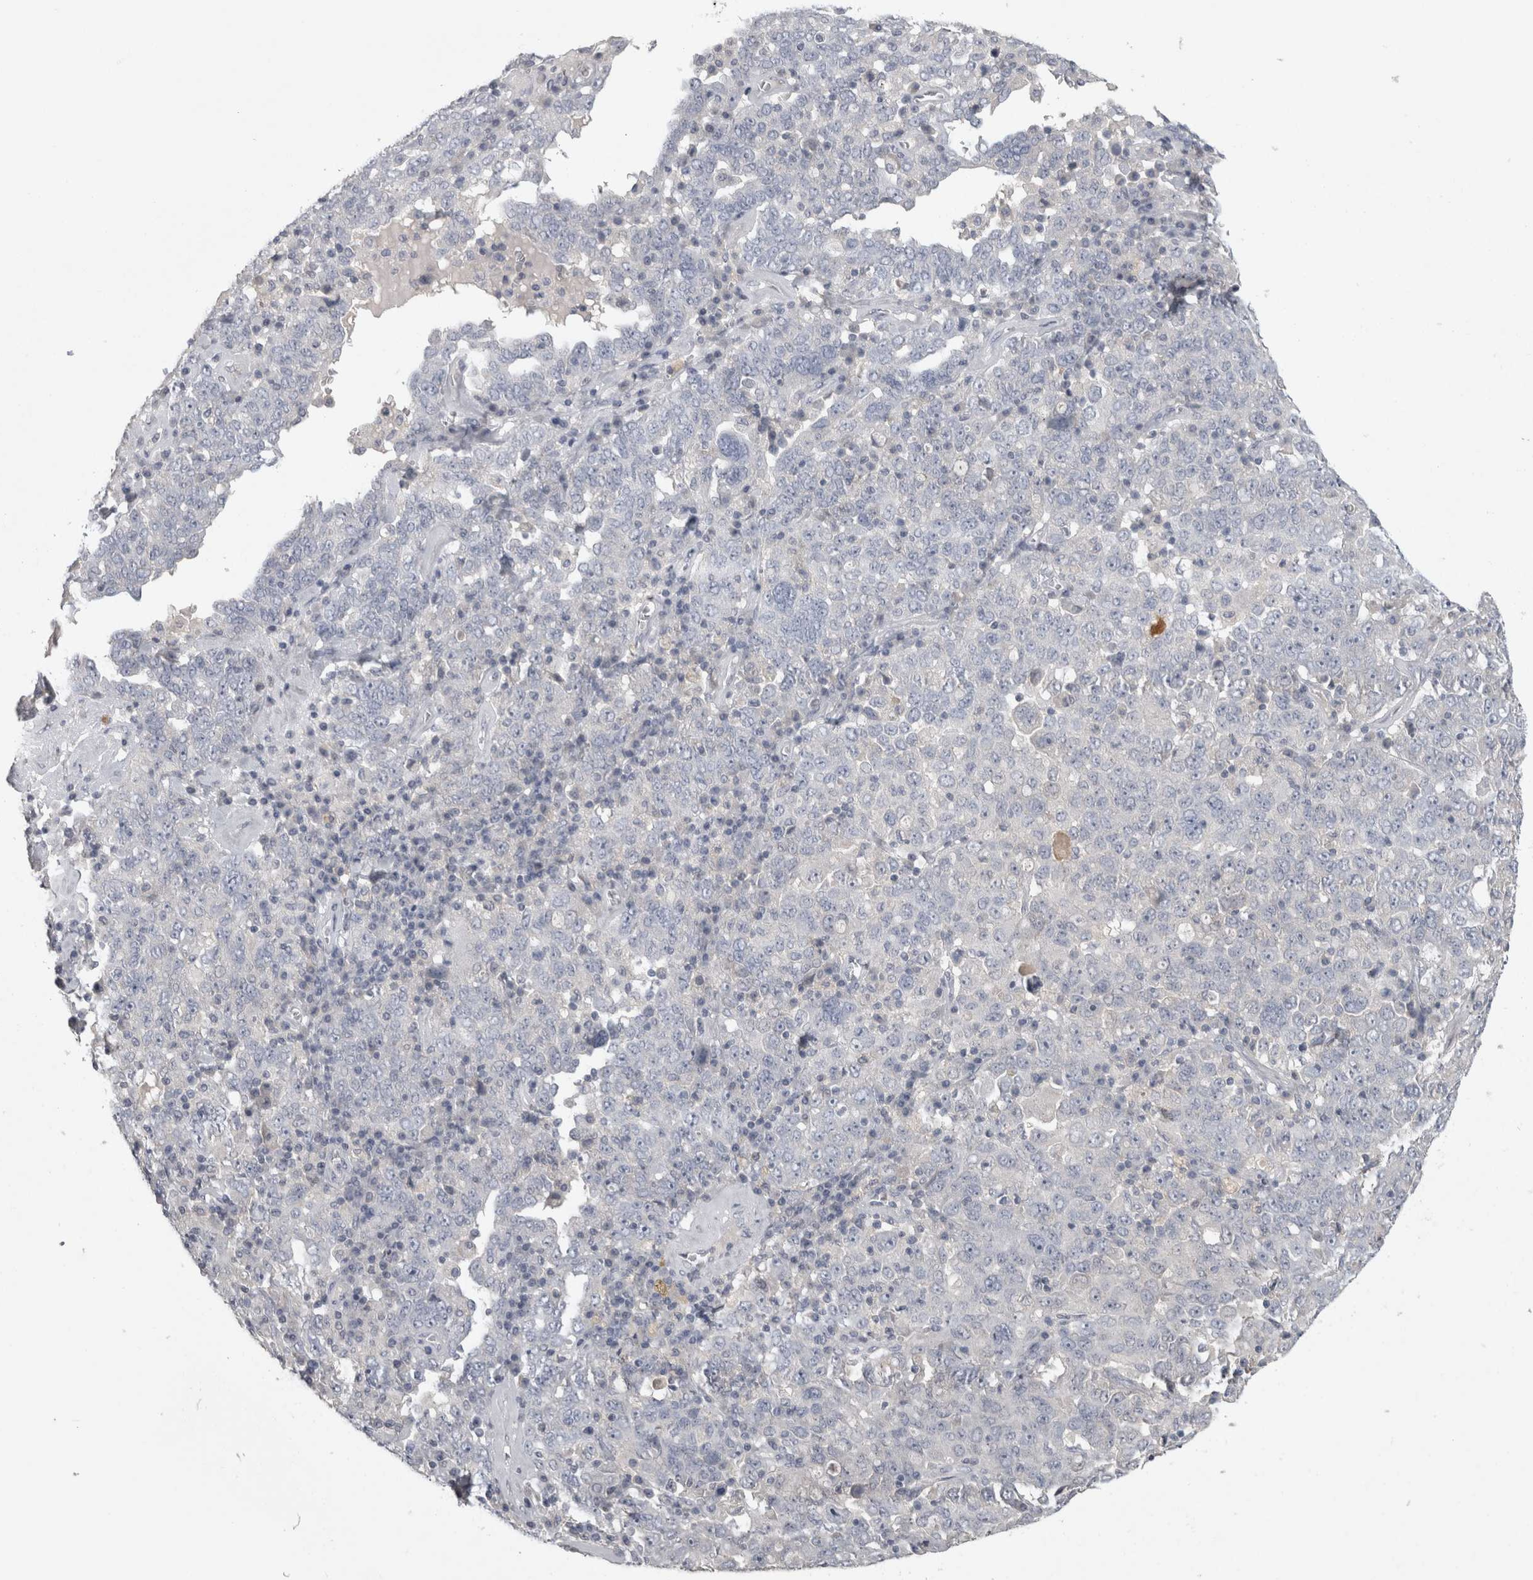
{"staining": {"intensity": "negative", "quantity": "none", "location": "none"}, "tissue": "ovarian cancer", "cell_type": "Tumor cells", "image_type": "cancer", "snomed": [{"axis": "morphology", "description": "Carcinoma, endometroid"}, {"axis": "topography", "description": "Ovary"}], "caption": "Immunohistochemical staining of endometroid carcinoma (ovarian) exhibits no significant positivity in tumor cells.", "gene": "ENPP7", "patient": {"sex": "female", "age": 62}}